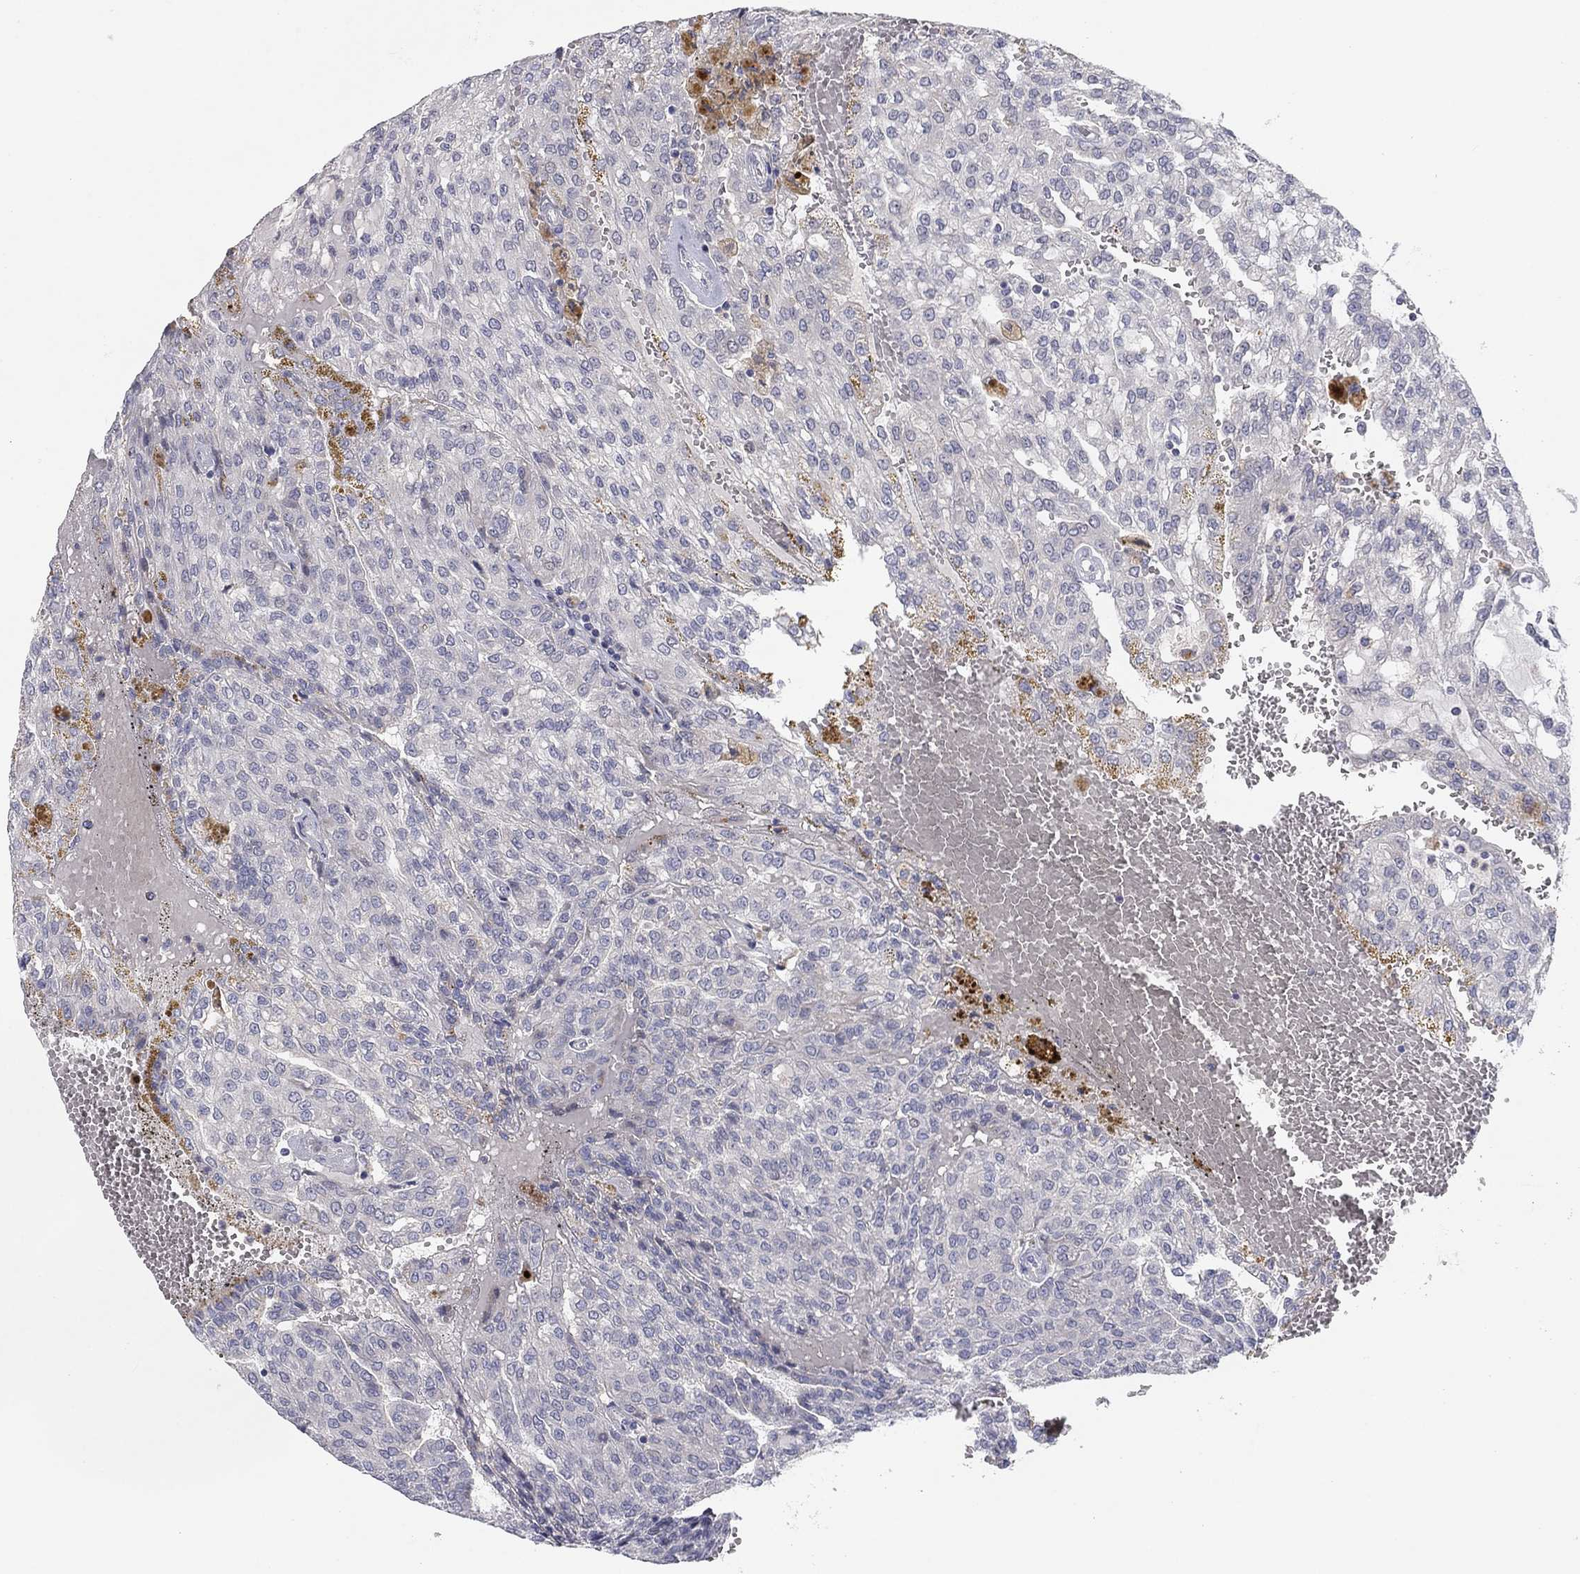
{"staining": {"intensity": "negative", "quantity": "none", "location": "none"}, "tissue": "renal cancer", "cell_type": "Tumor cells", "image_type": "cancer", "snomed": [{"axis": "morphology", "description": "Adenocarcinoma, NOS"}, {"axis": "topography", "description": "Kidney"}], "caption": "High magnification brightfield microscopy of renal adenocarcinoma stained with DAB (brown) and counterstained with hematoxylin (blue): tumor cells show no significant expression. (DAB IHC, high magnification).", "gene": "AMN1", "patient": {"sex": "male", "age": 63}}